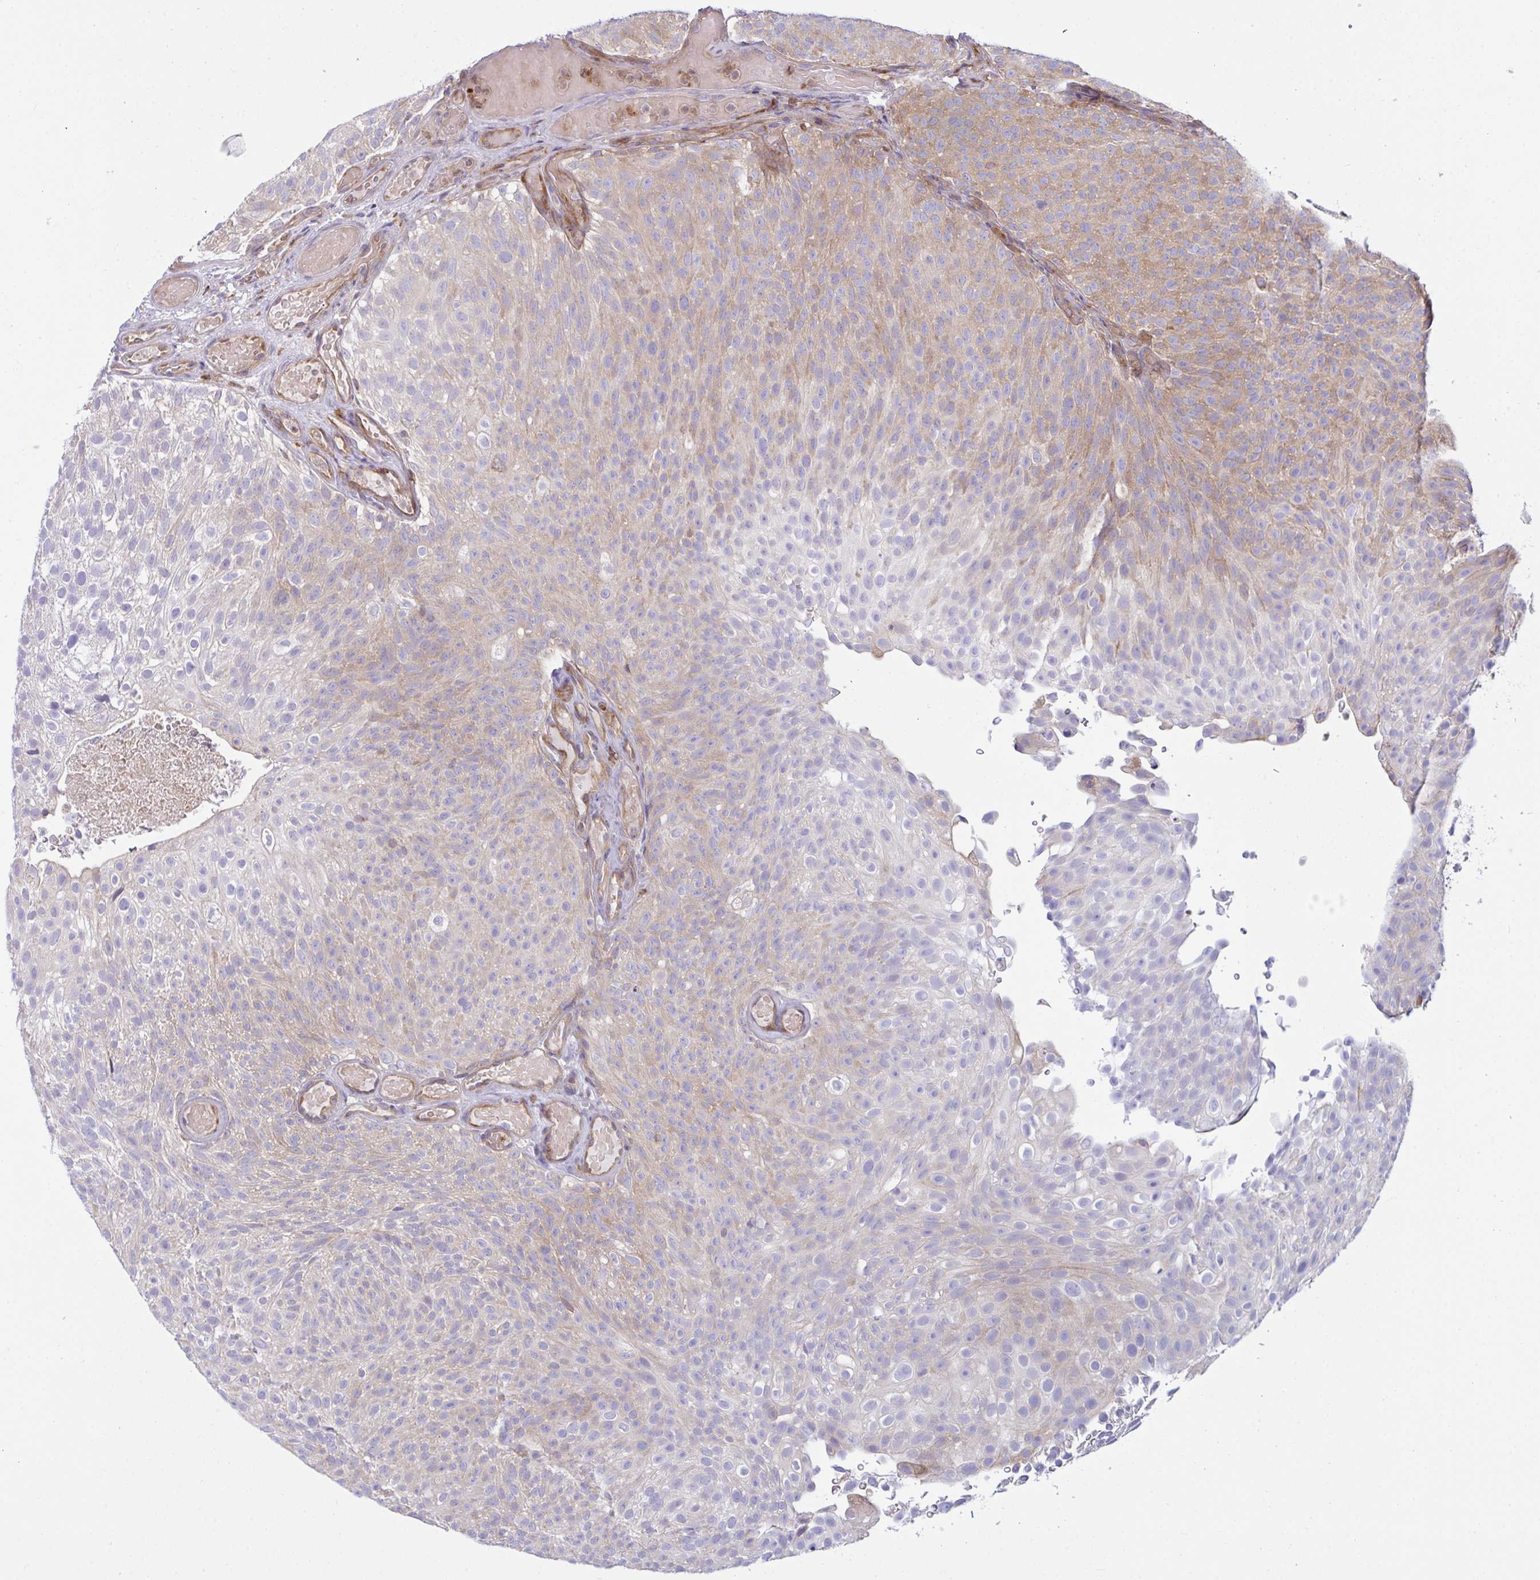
{"staining": {"intensity": "moderate", "quantity": "<25%", "location": "cytoplasmic/membranous"}, "tissue": "urothelial cancer", "cell_type": "Tumor cells", "image_type": "cancer", "snomed": [{"axis": "morphology", "description": "Urothelial carcinoma, Low grade"}, {"axis": "topography", "description": "Urinary bladder"}], "caption": "Urothelial carcinoma (low-grade) tissue demonstrates moderate cytoplasmic/membranous staining in approximately <25% of tumor cells", "gene": "TSC22D3", "patient": {"sex": "male", "age": 78}}